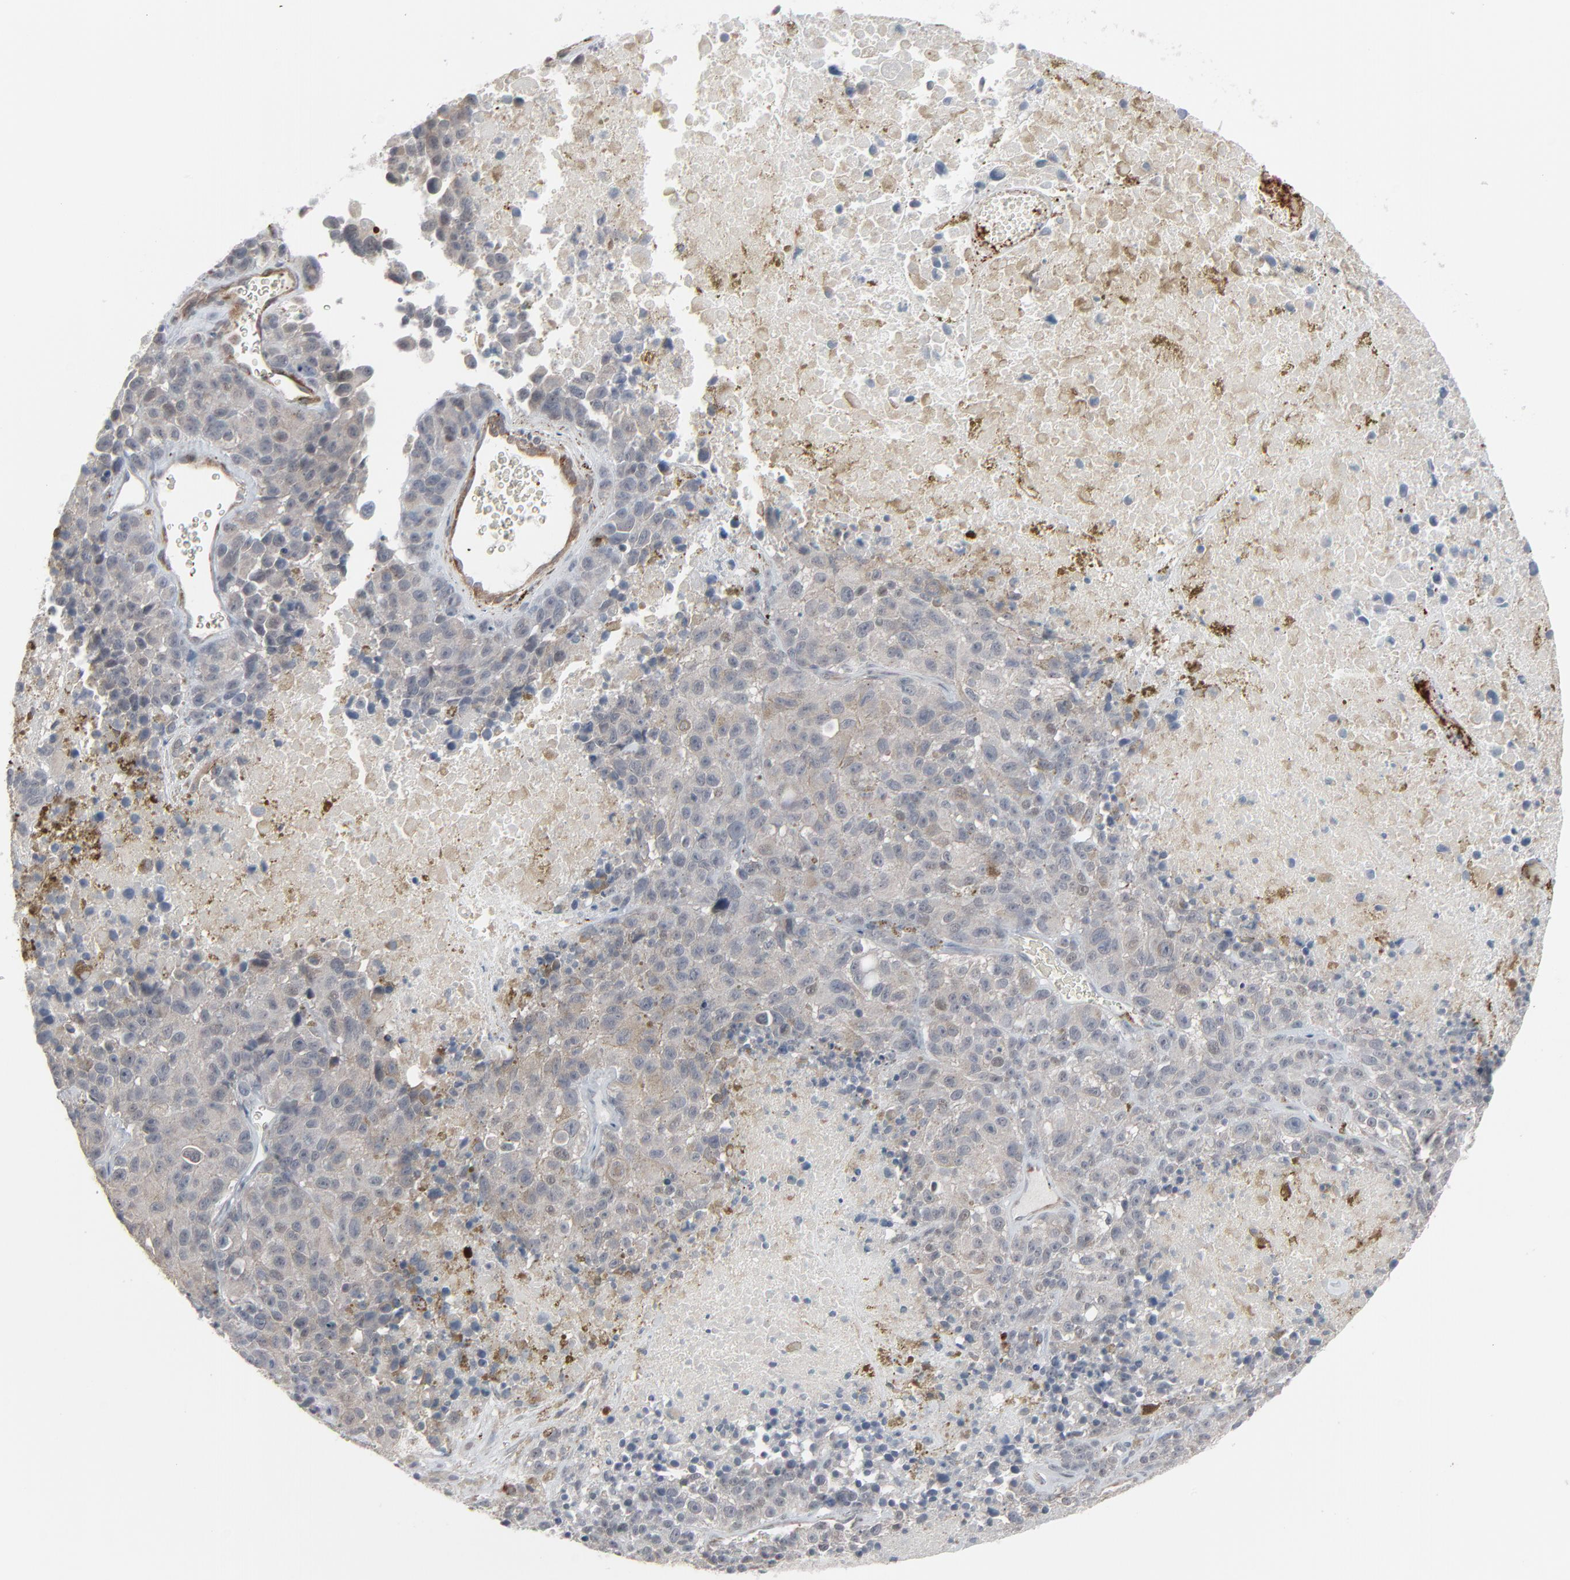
{"staining": {"intensity": "weak", "quantity": "<25%", "location": "cytoplasmic/membranous"}, "tissue": "melanoma", "cell_type": "Tumor cells", "image_type": "cancer", "snomed": [{"axis": "morphology", "description": "Malignant melanoma, Metastatic site"}, {"axis": "topography", "description": "Cerebral cortex"}], "caption": "This is a image of immunohistochemistry (IHC) staining of melanoma, which shows no staining in tumor cells. Nuclei are stained in blue.", "gene": "NEUROD1", "patient": {"sex": "female", "age": 52}}